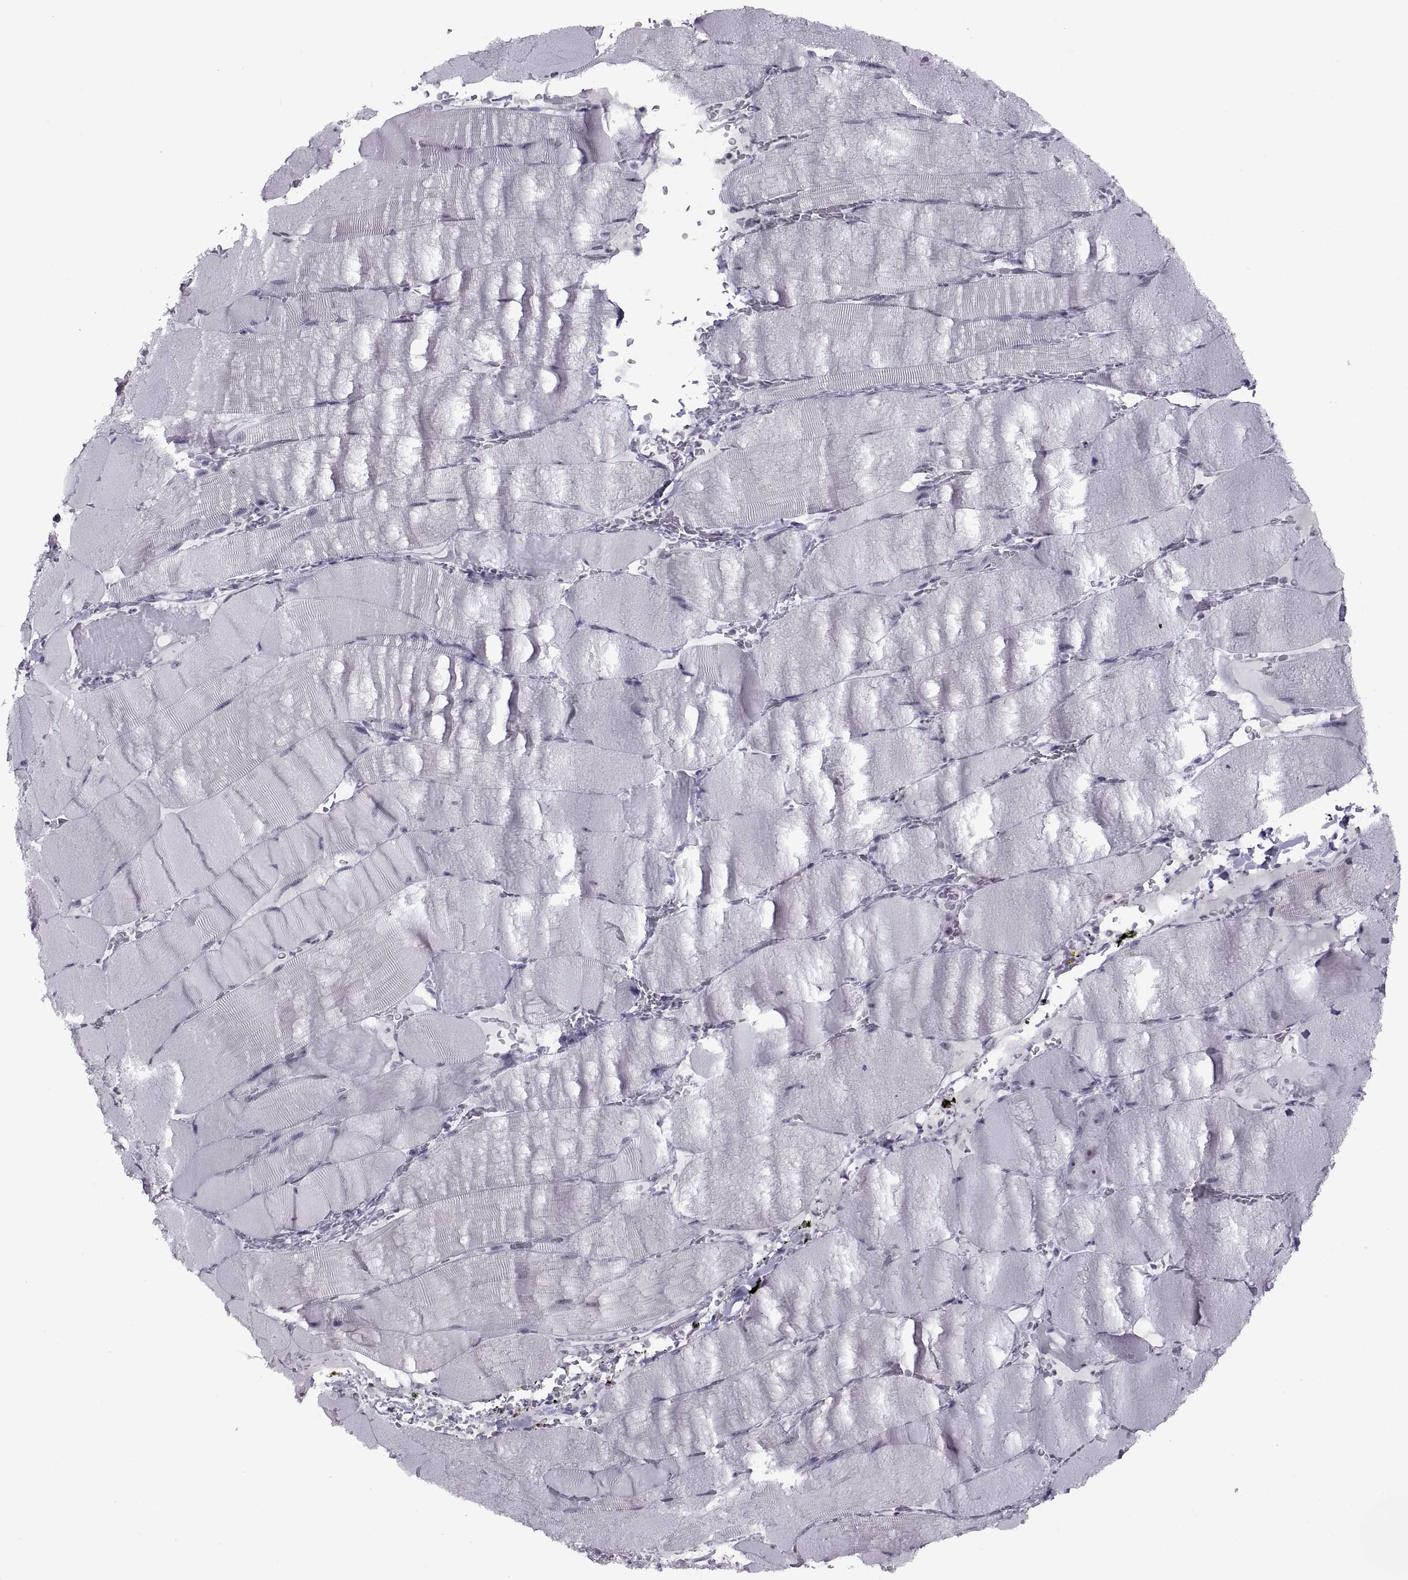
{"staining": {"intensity": "negative", "quantity": "none", "location": "none"}, "tissue": "skeletal muscle", "cell_type": "Myocytes", "image_type": "normal", "snomed": [{"axis": "morphology", "description": "Normal tissue, NOS"}, {"axis": "topography", "description": "Skeletal muscle"}], "caption": "Immunohistochemical staining of normal skeletal muscle reveals no significant positivity in myocytes. Nuclei are stained in blue.", "gene": "ASIC2", "patient": {"sex": "male", "age": 56}}